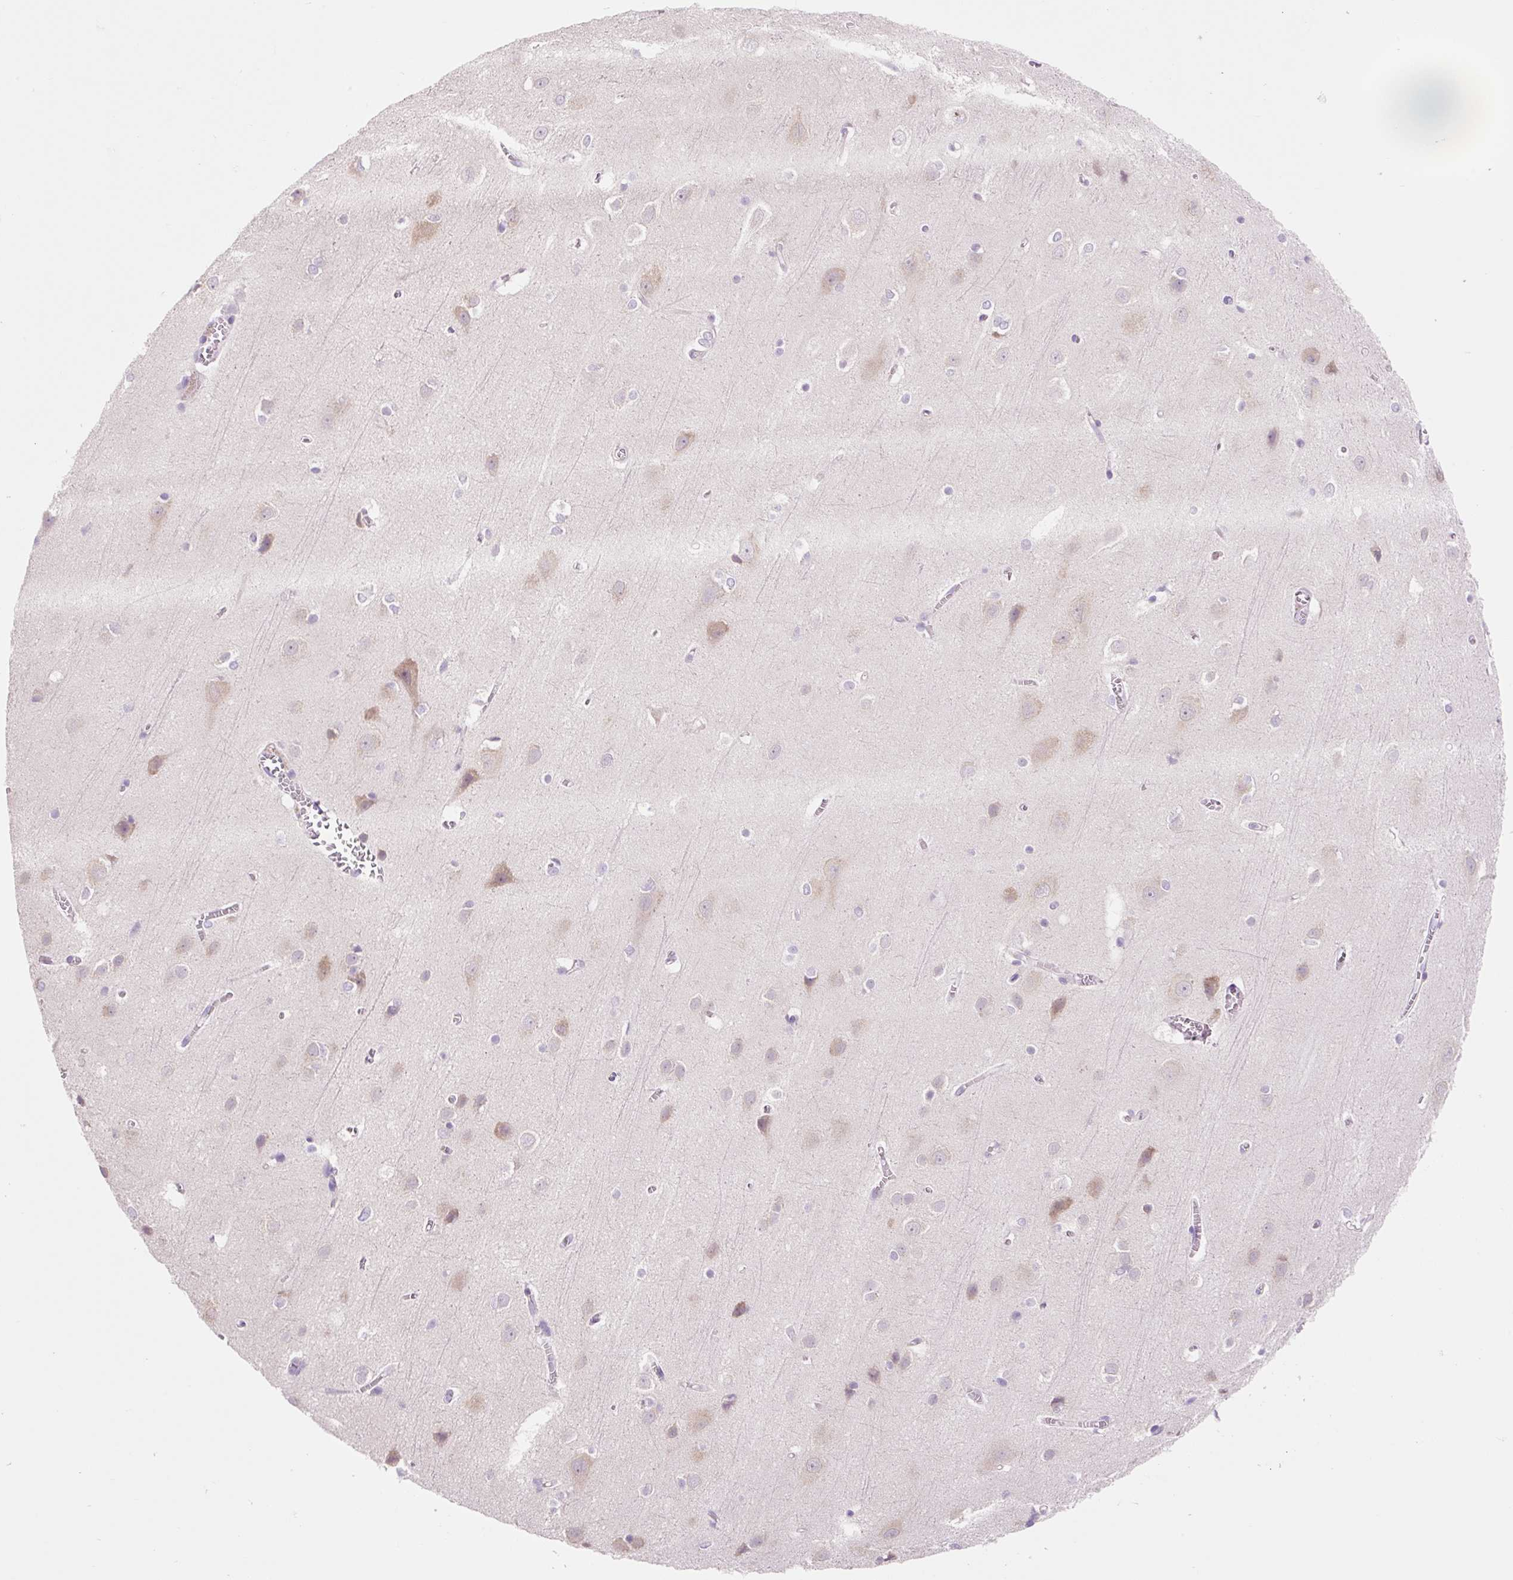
{"staining": {"intensity": "negative", "quantity": "none", "location": "none"}, "tissue": "cerebral cortex", "cell_type": "Endothelial cells", "image_type": "normal", "snomed": [{"axis": "morphology", "description": "Normal tissue, NOS"}, {"axis": "topography", "description": "Cerebral cortex"}], "caption": "This micrograph is of normal cerebral cortex stained with immunohistochemistry to label a protein in brown with the nuclei are counter-stained blue. There is no expression in endothelial cells.", "gene": "CELF6", "patient": {"sex": "male", "age": 37}}